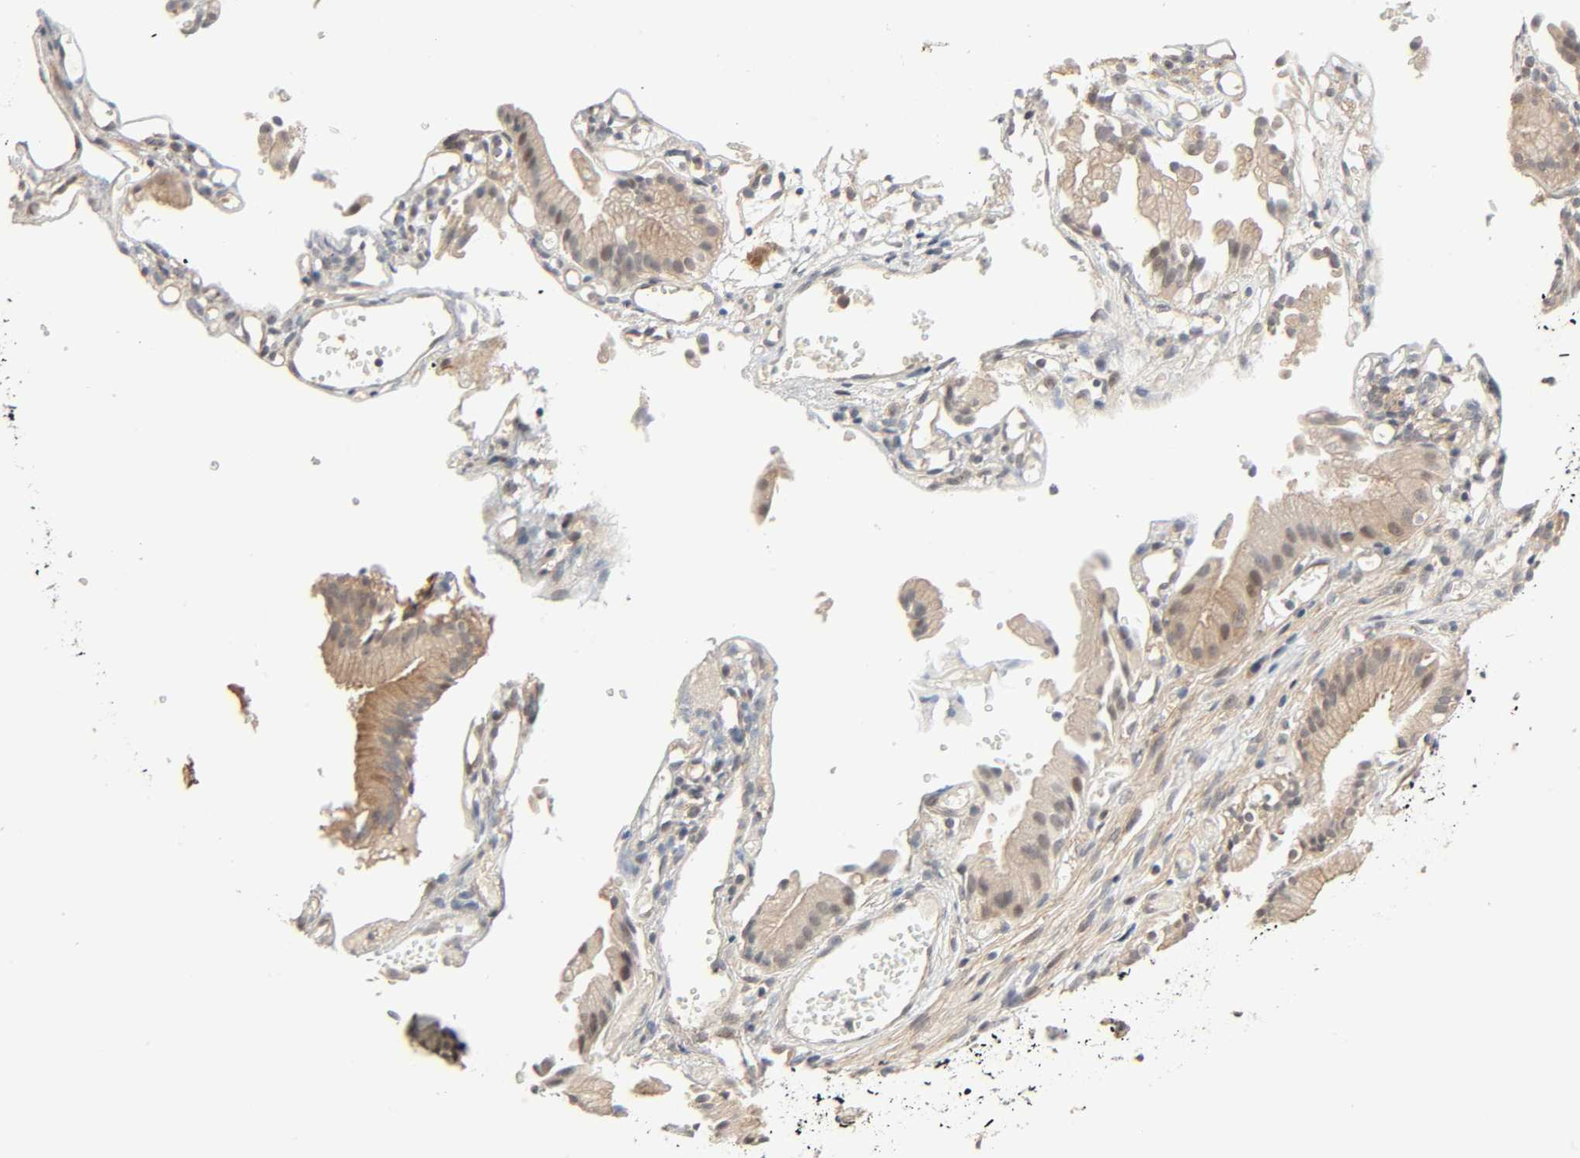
{"staining": {"intensity": "moderate", "quantity": ">75%", "location": "cytoplasmic/membranous"}, "tissue": "gallbladder", "cell_type": "Glandular cells", "image_type": "normal", "snomed": [{"axis": "morphology", "description": "Normal tissue, NOS"}, {"axis": "topography", "description": "Gallbladder"}], "caption": "Moderate cytoplasmic/membranous staining for a protein is appreciated in about >75% of glandular cells of benign gallbladder using immunohistochemistry.", "gene": "PPP2R1B", "patient": {"sex": "male", "age": 65}}